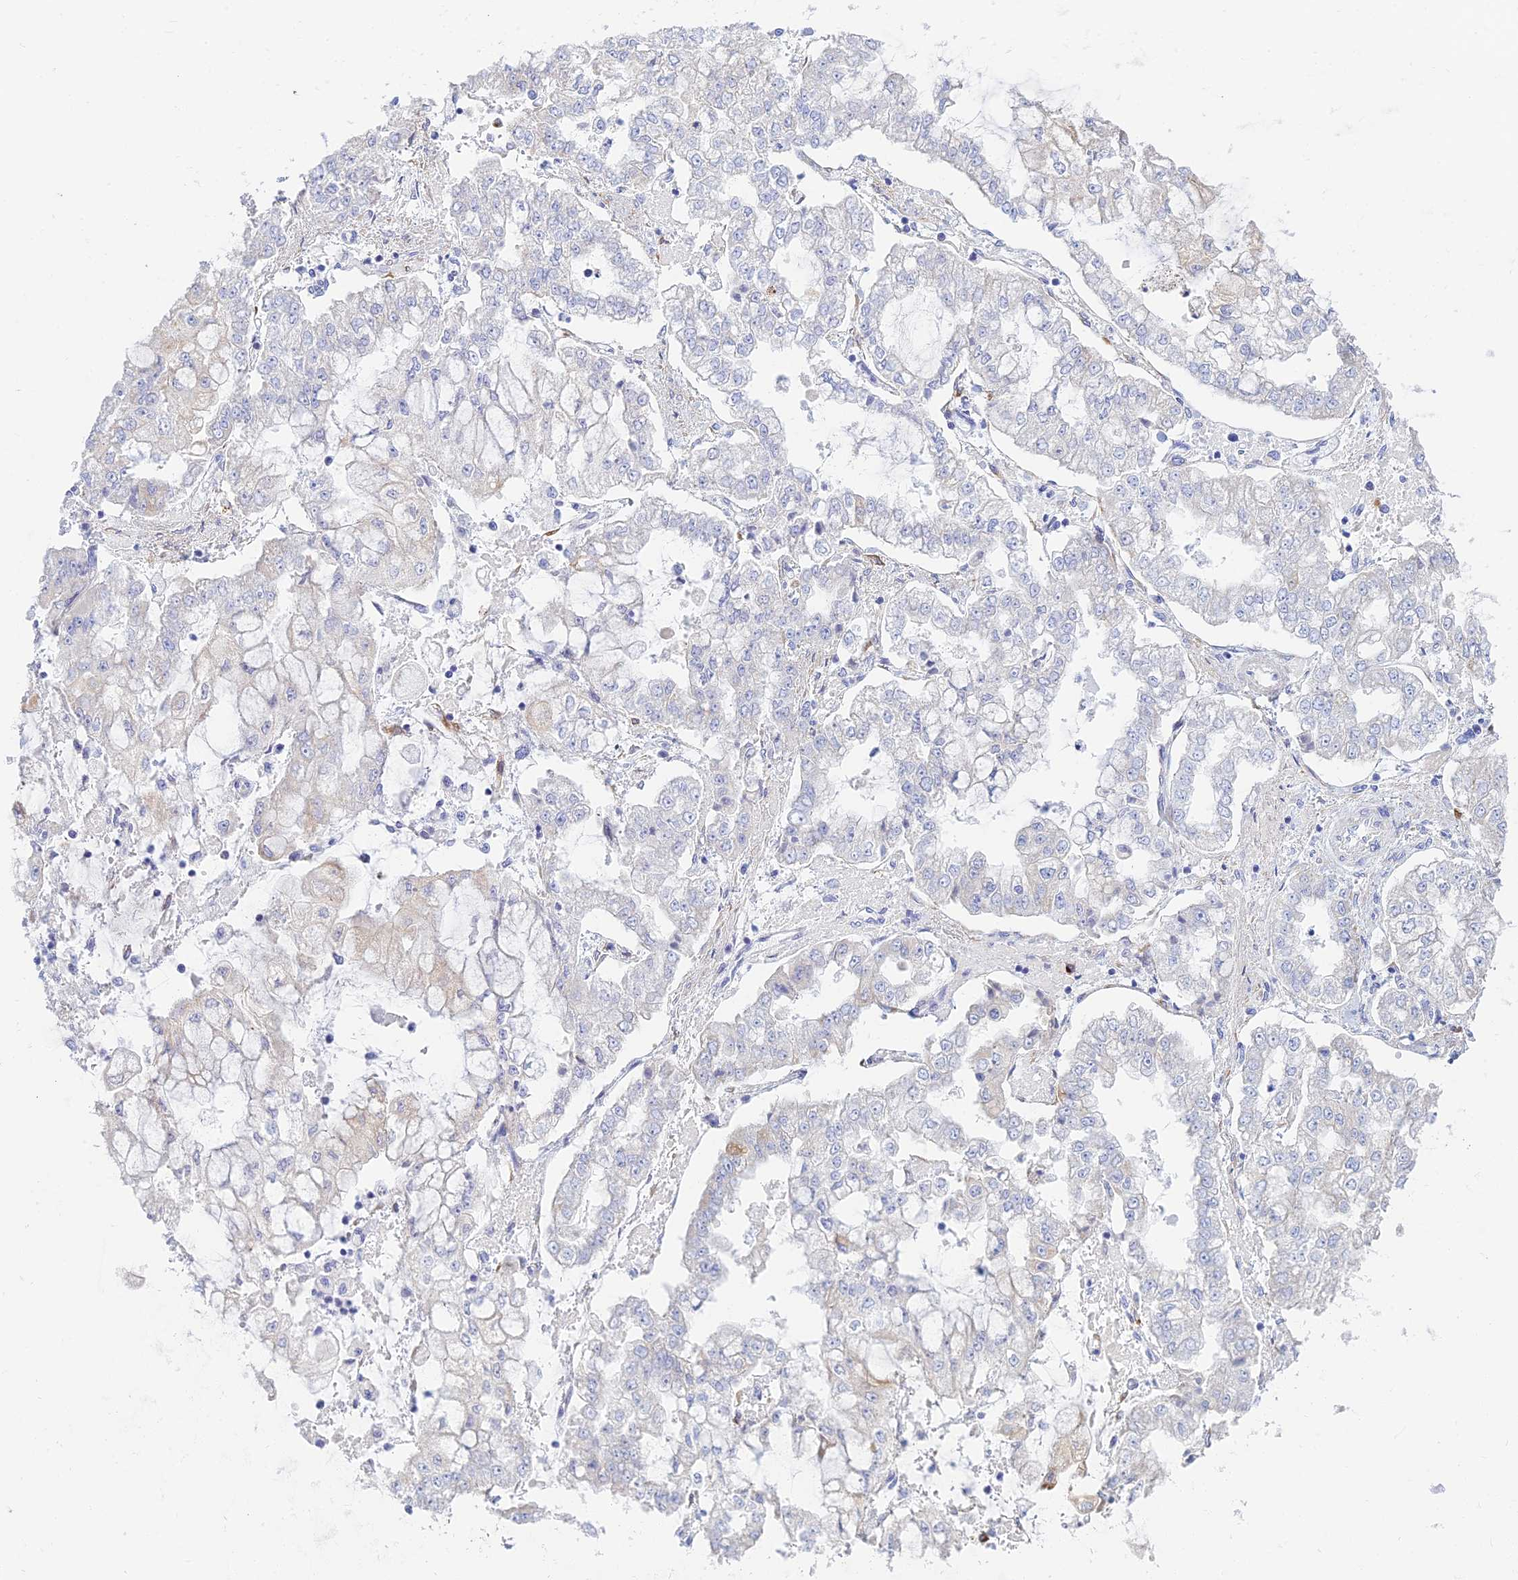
{"staining": {"intensity": "negative", "quantity": "none", "location": "none"}, "tissue": "stomach cancer", "cell_type": "Tumor cells", "image_type": "cancer", "snomed": [{"axis": "morphology", "description": "Adenocarcinoma, NOS"}, {"axis": "topography", "description": "Stomach"}], "caption": "IHC micrograph of stomach cancer stained for a protein (brown), which reveals no expression in tumor cells. (Immunohistochemistry (ihc), brightfield microscopy, high magnification).", "gene": "CEP152", "patient": {"sex": "male", "age": 76}}